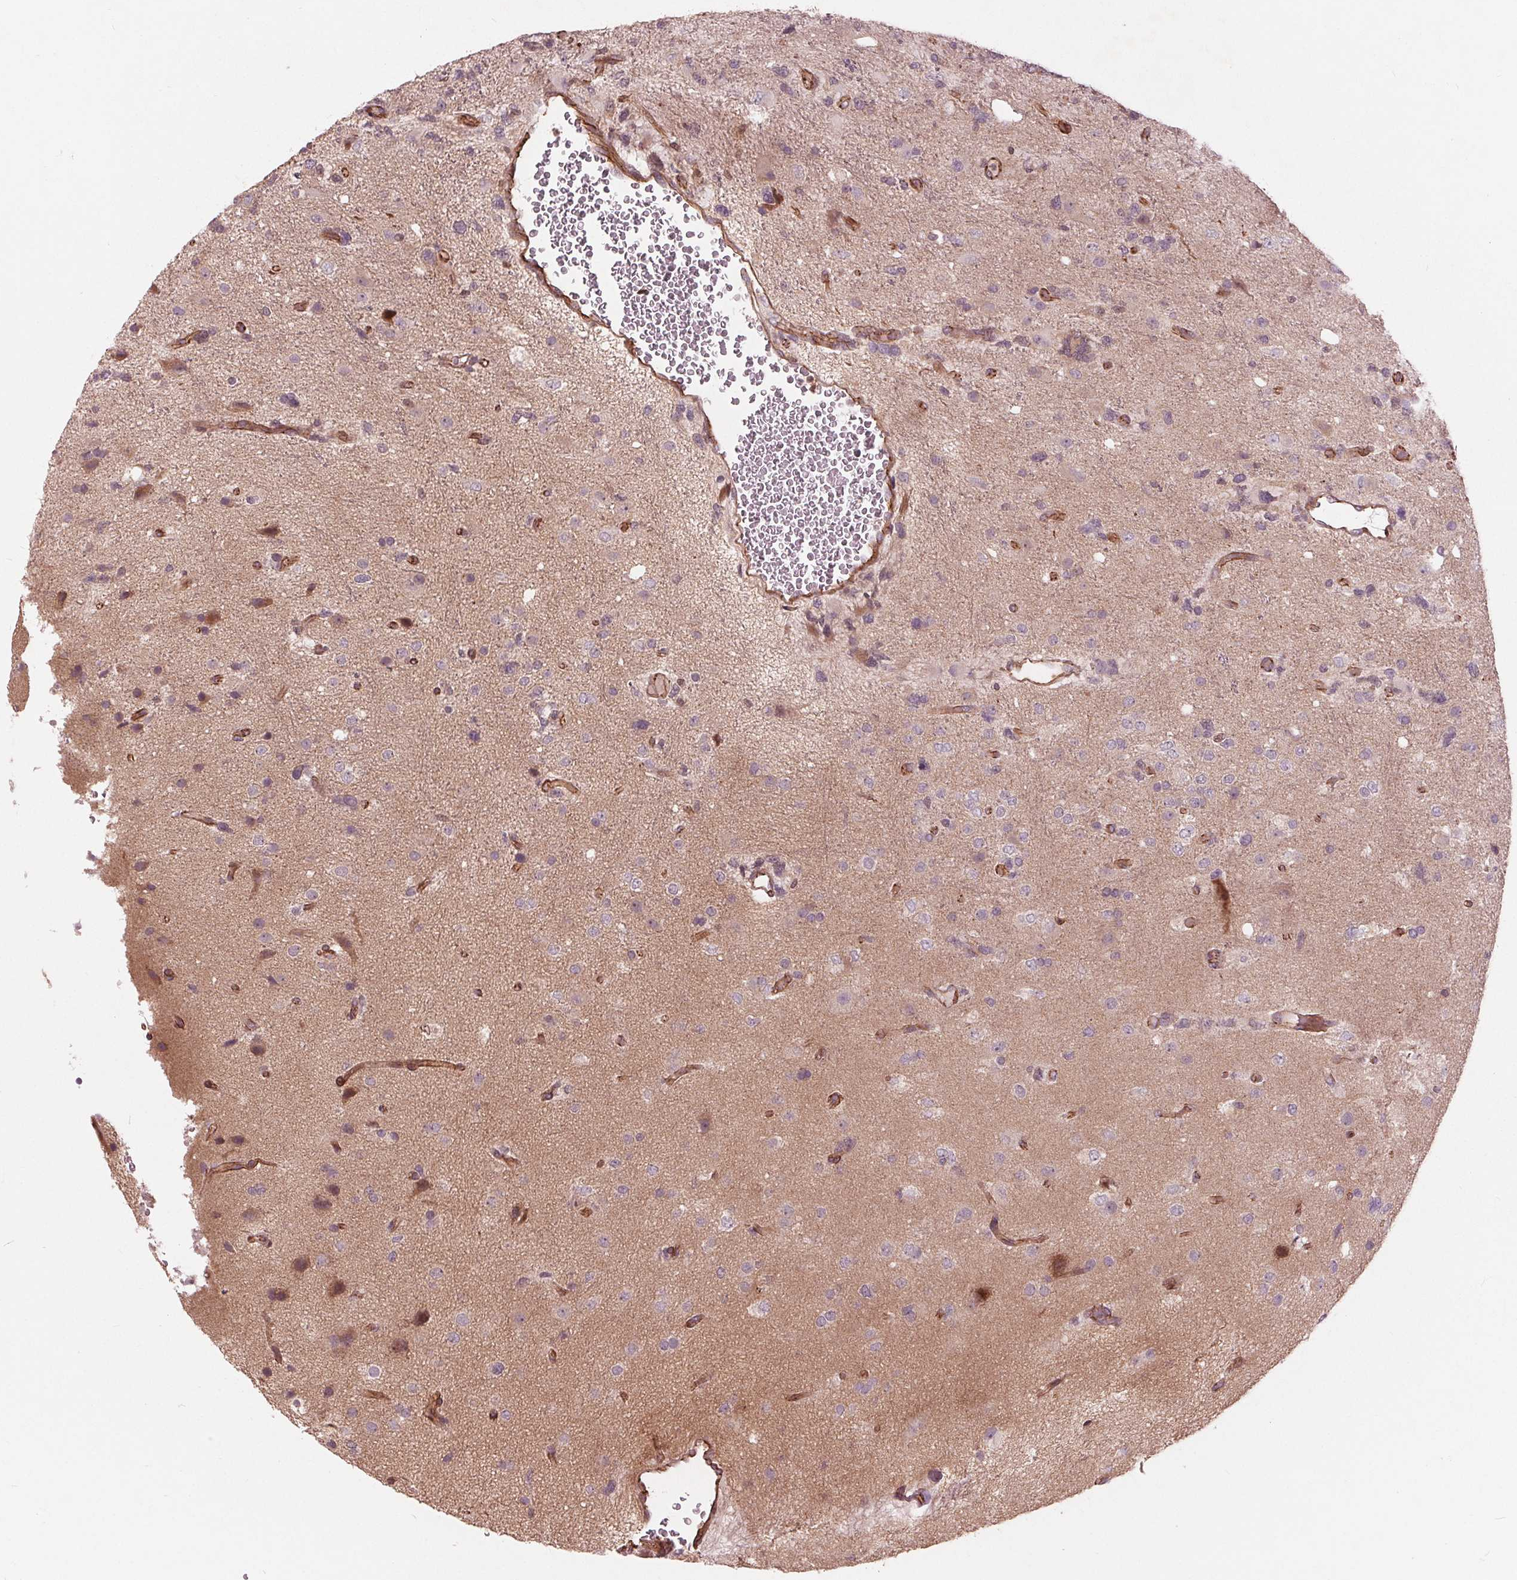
{"staining": {"intensity": "negative", "quantity": "none", "location": "none"}, "tissue": "glioma", "cell_type": "Tumor cells", "image_type": "cancer", "snomed": [{"axis": "morphology", "description": "Glioma, malignant, High grade"}, {"axis": "topography", "description": "Brain"}], "caption": "An IHC histopathology image of glioma is shown. There is no staining in tumor cells of glioma. (Brightfield microscopy of DAB immunohistochemistry at high magnification).", "gene": "TXNIP", "patient": {"sex": "female", "age": 71}}